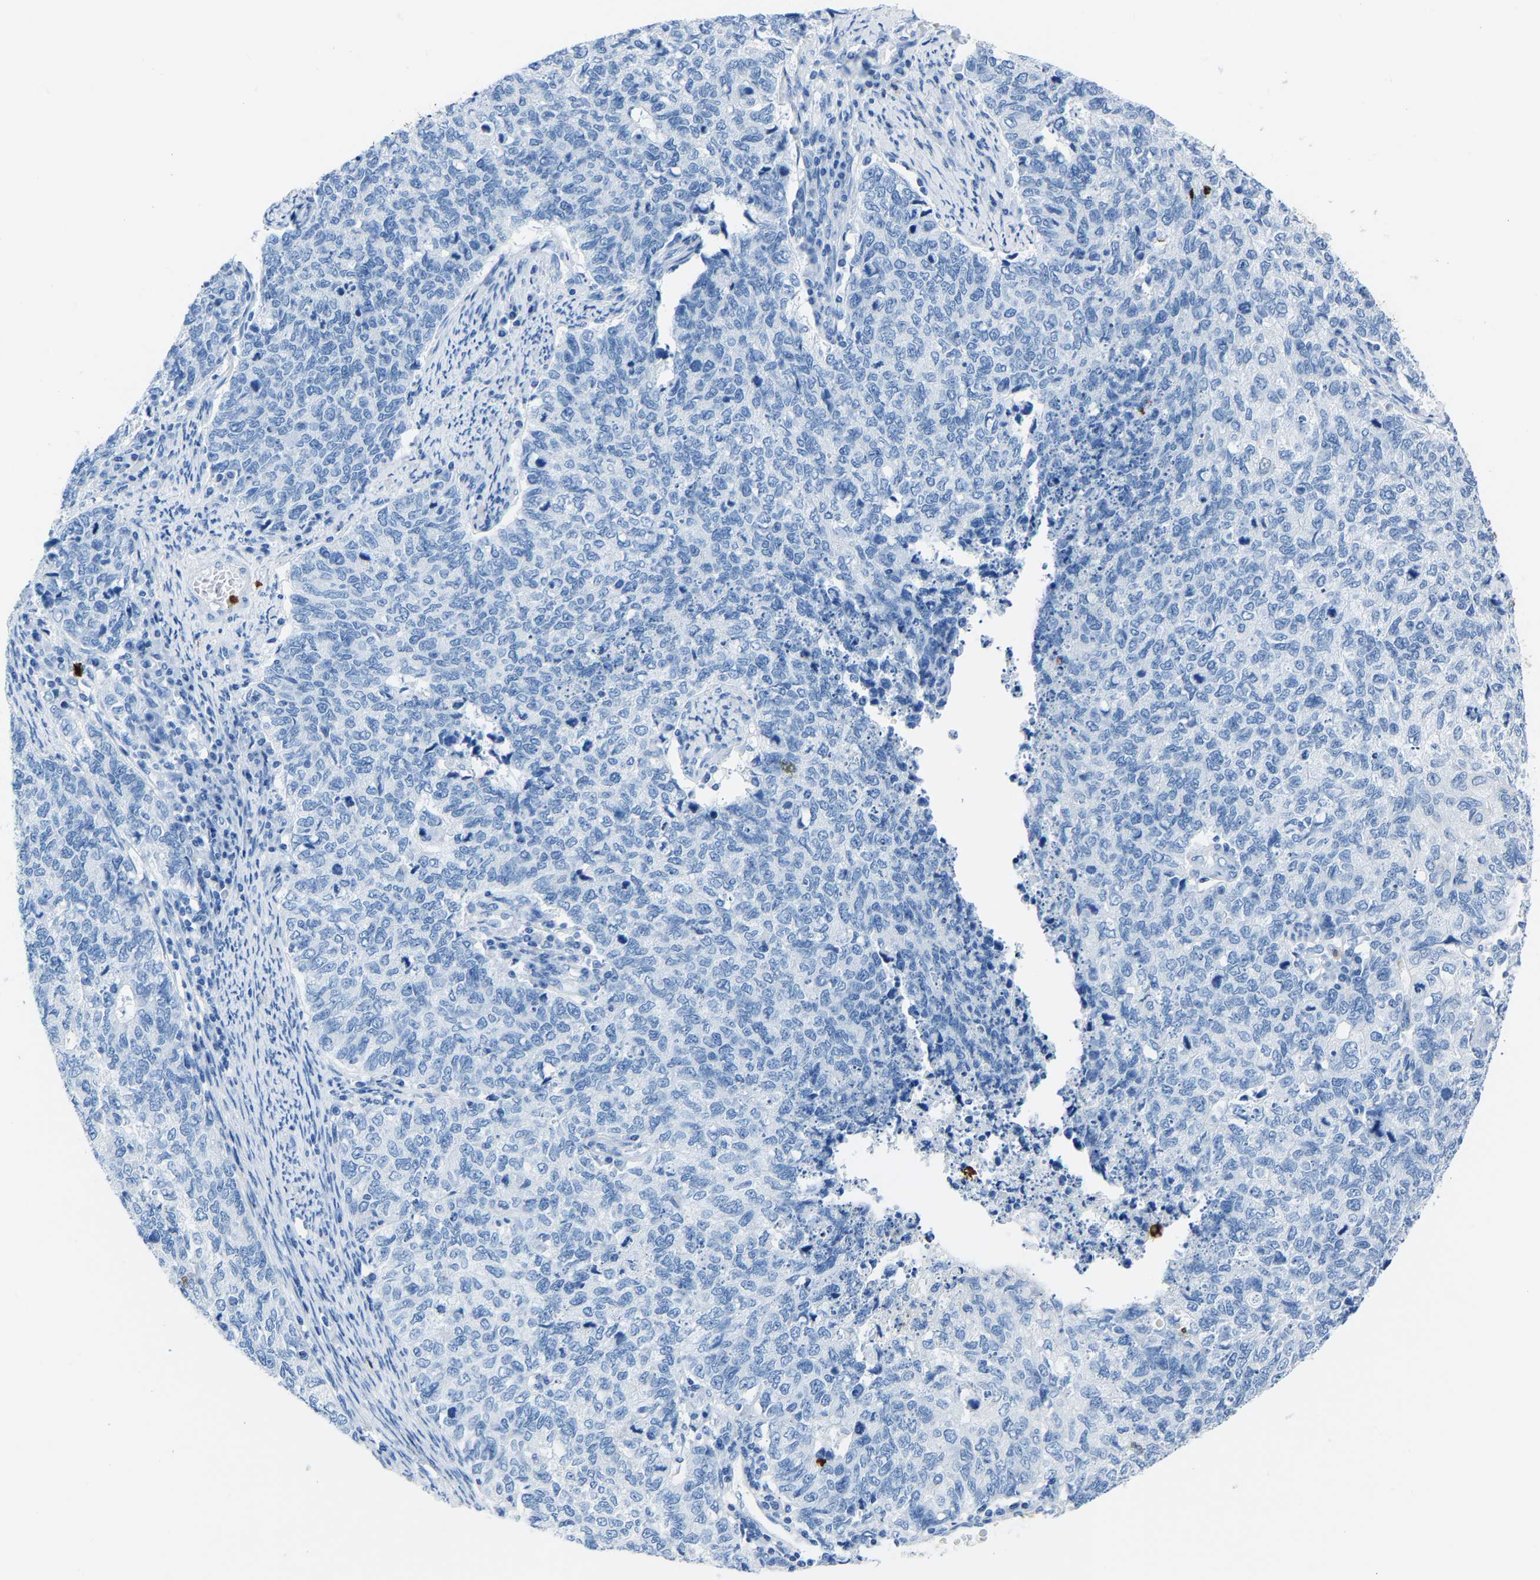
{"staining": {"intensity": "negative", "quantity": "none", "location": "none"}, "tissue": "cervical cancer", "cell_type": "Tumor cells", "image_type": "cancer", "snomed": [{"axis": "morphology", "description": "Squamous cell carcinoma, NOS"}, {"axis": "topography", "description": "Cervix"}], "caption": "This is an immunohistochemistry (IHC) micrograph of human cervical cancer. There is no staining in tumor cells.", "gene": "S100P", "patient": {"sex": "female", "age": 63}}